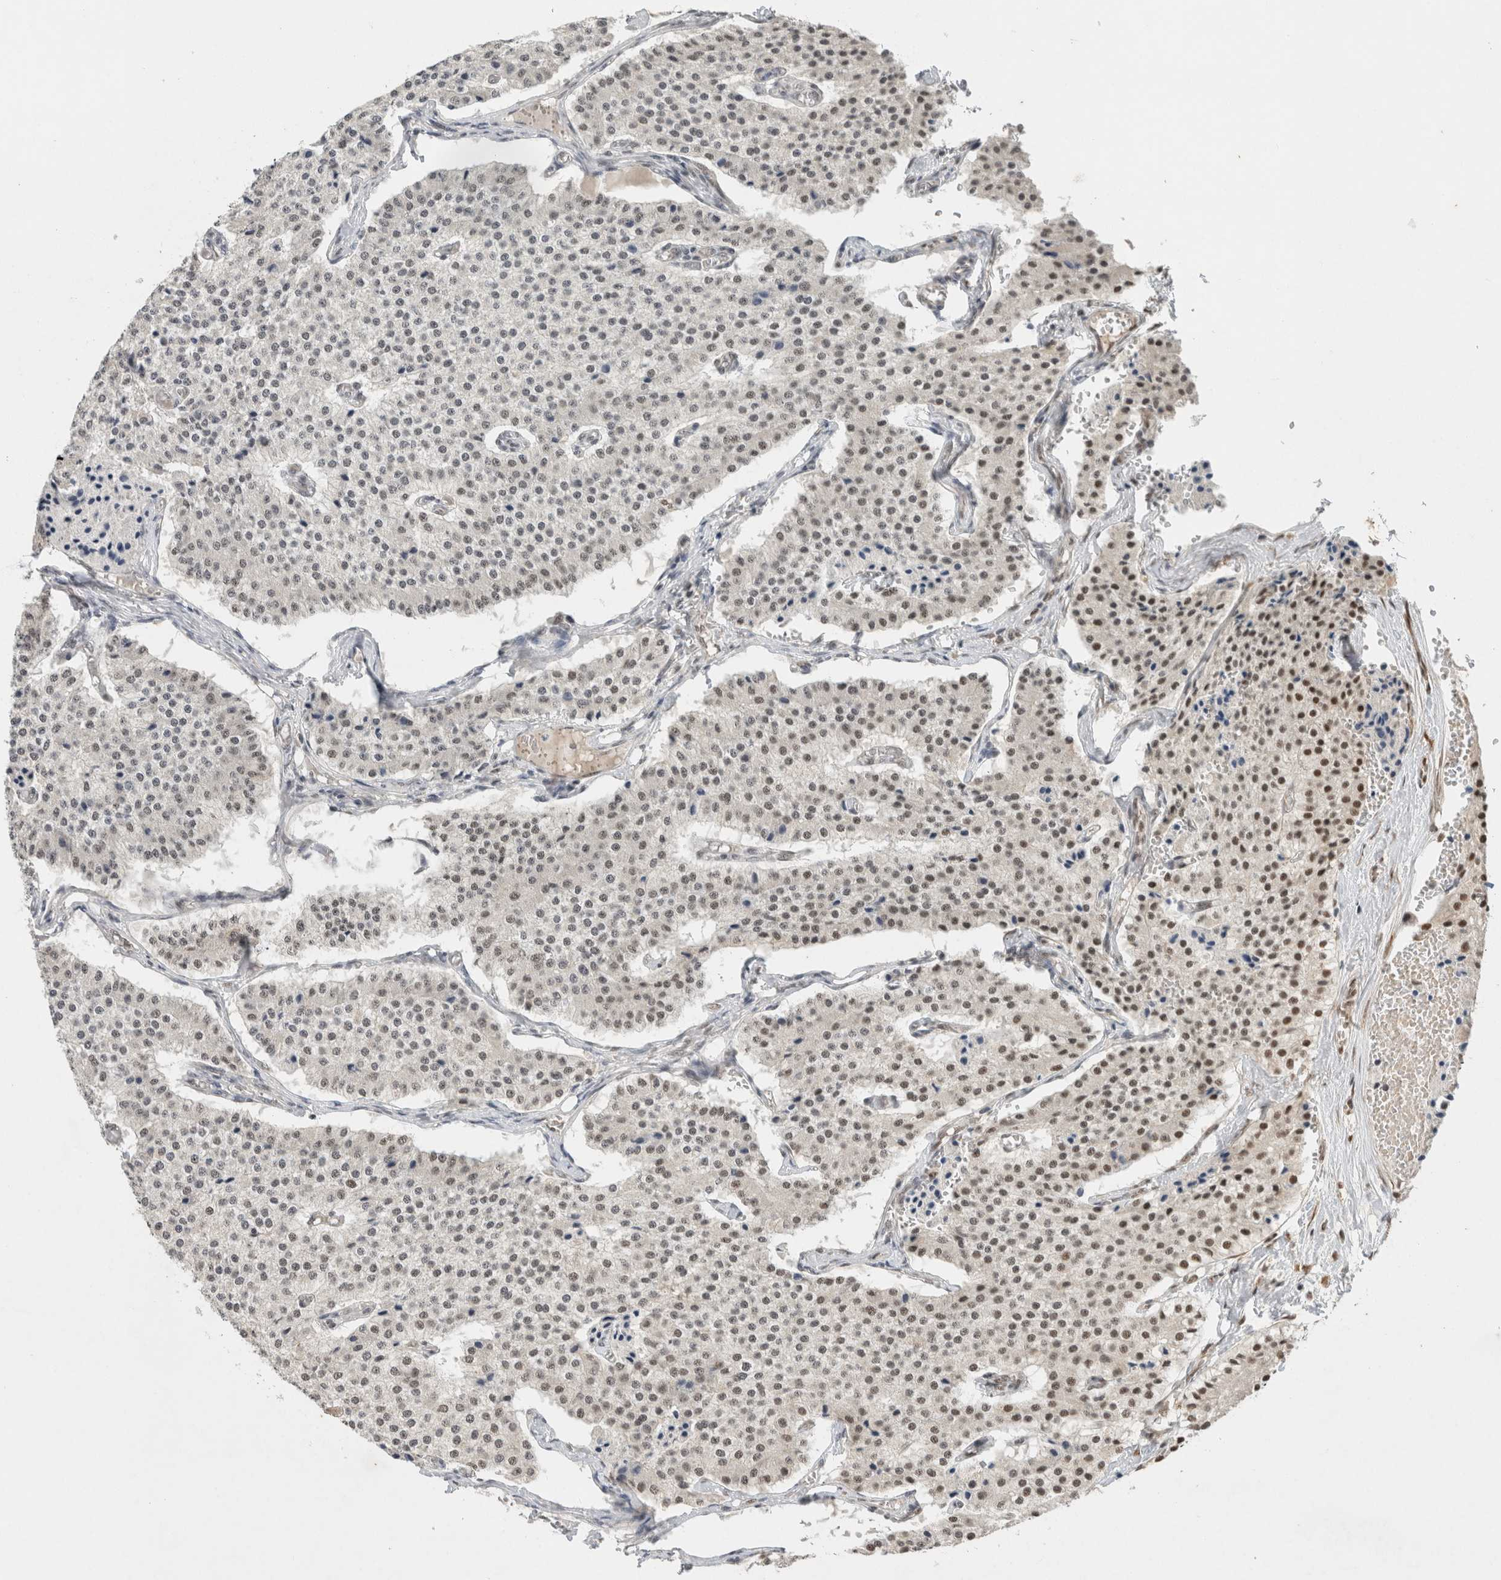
{"staining": {"intensity": "weak", "quantity": "<25%", "location": "nuclear"}, "tissue": "carcinoid", "cell_type": "Tumor cells", "image_type": "cancer", "snomed": [{"axis": "morphology", "description": "Carcinoid, malignant, NOS"}, {"axis": "topography", "description": "Colon"}], "caption": "The photomicrograph demonstrates no staining of tumor cells in carcinoid. (DAB immunohistochemistry (IHC) with hematoxylin counter stain).", "gene": "DDX42", "patient": {"sex": "female", "age": 52}}